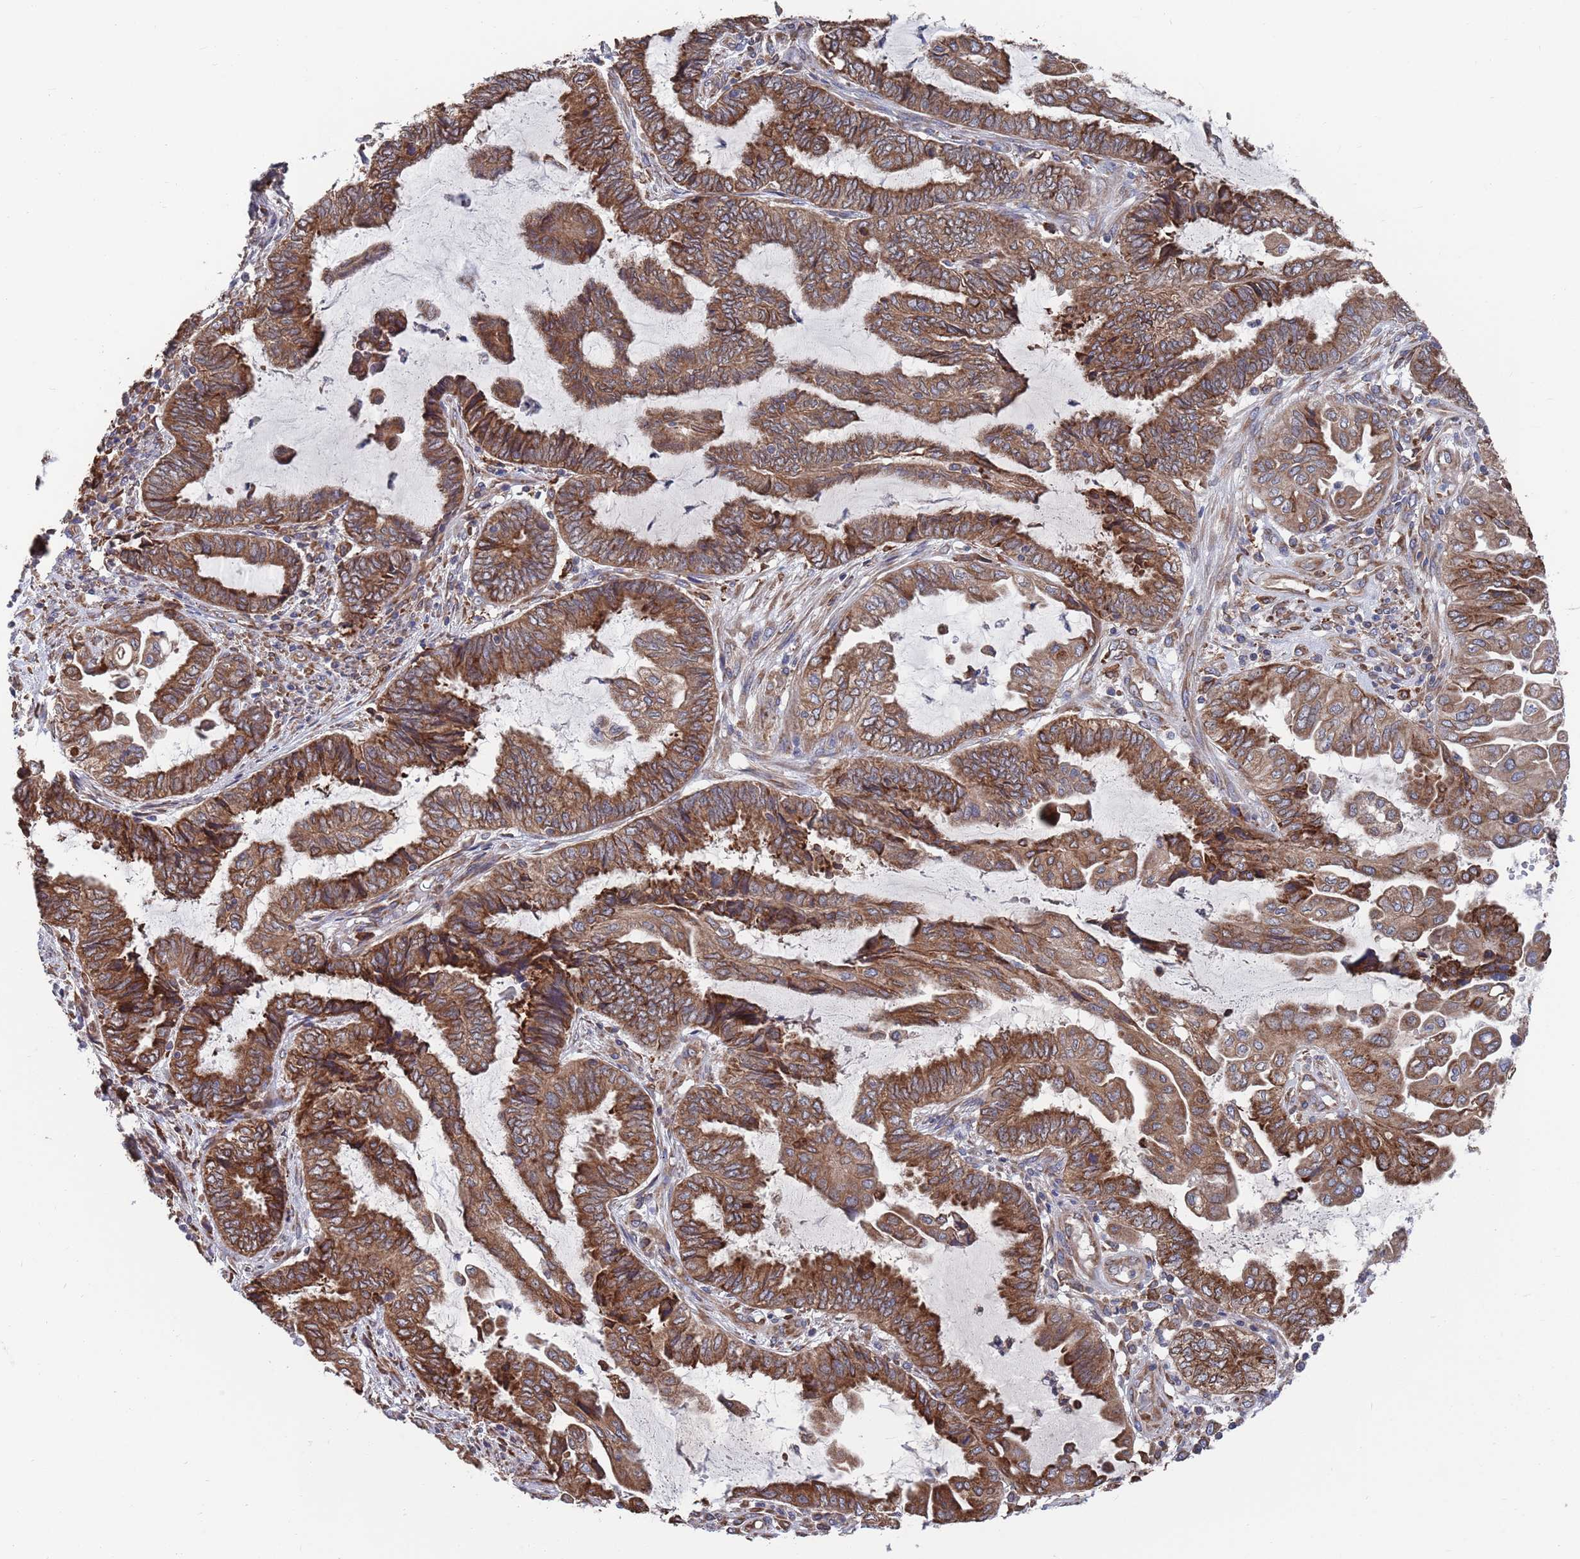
{"staining": {"intensity": "moderate", "quantity": ">75%", "location": "cytoplasmic/membranous"}, "tissue": "endometrial cancer", "cell_type": "Tumor cells", "image_type": "cancer", "snomed": [{"axis": "morphology", "description": "Adenocarcinoma, NOS"}, {"axis": "topography", "description": "Uterus"}, {"axis": "topography", "description": "Endometrium"}], "caption": "The immunohistochemical stain highlights moderate cytoplasmic/membranous expression in tumor cells of endometrial adenocarcinoma tissue.", "gene": "GID8", "patient": {"sex": "female", "age": 70}}